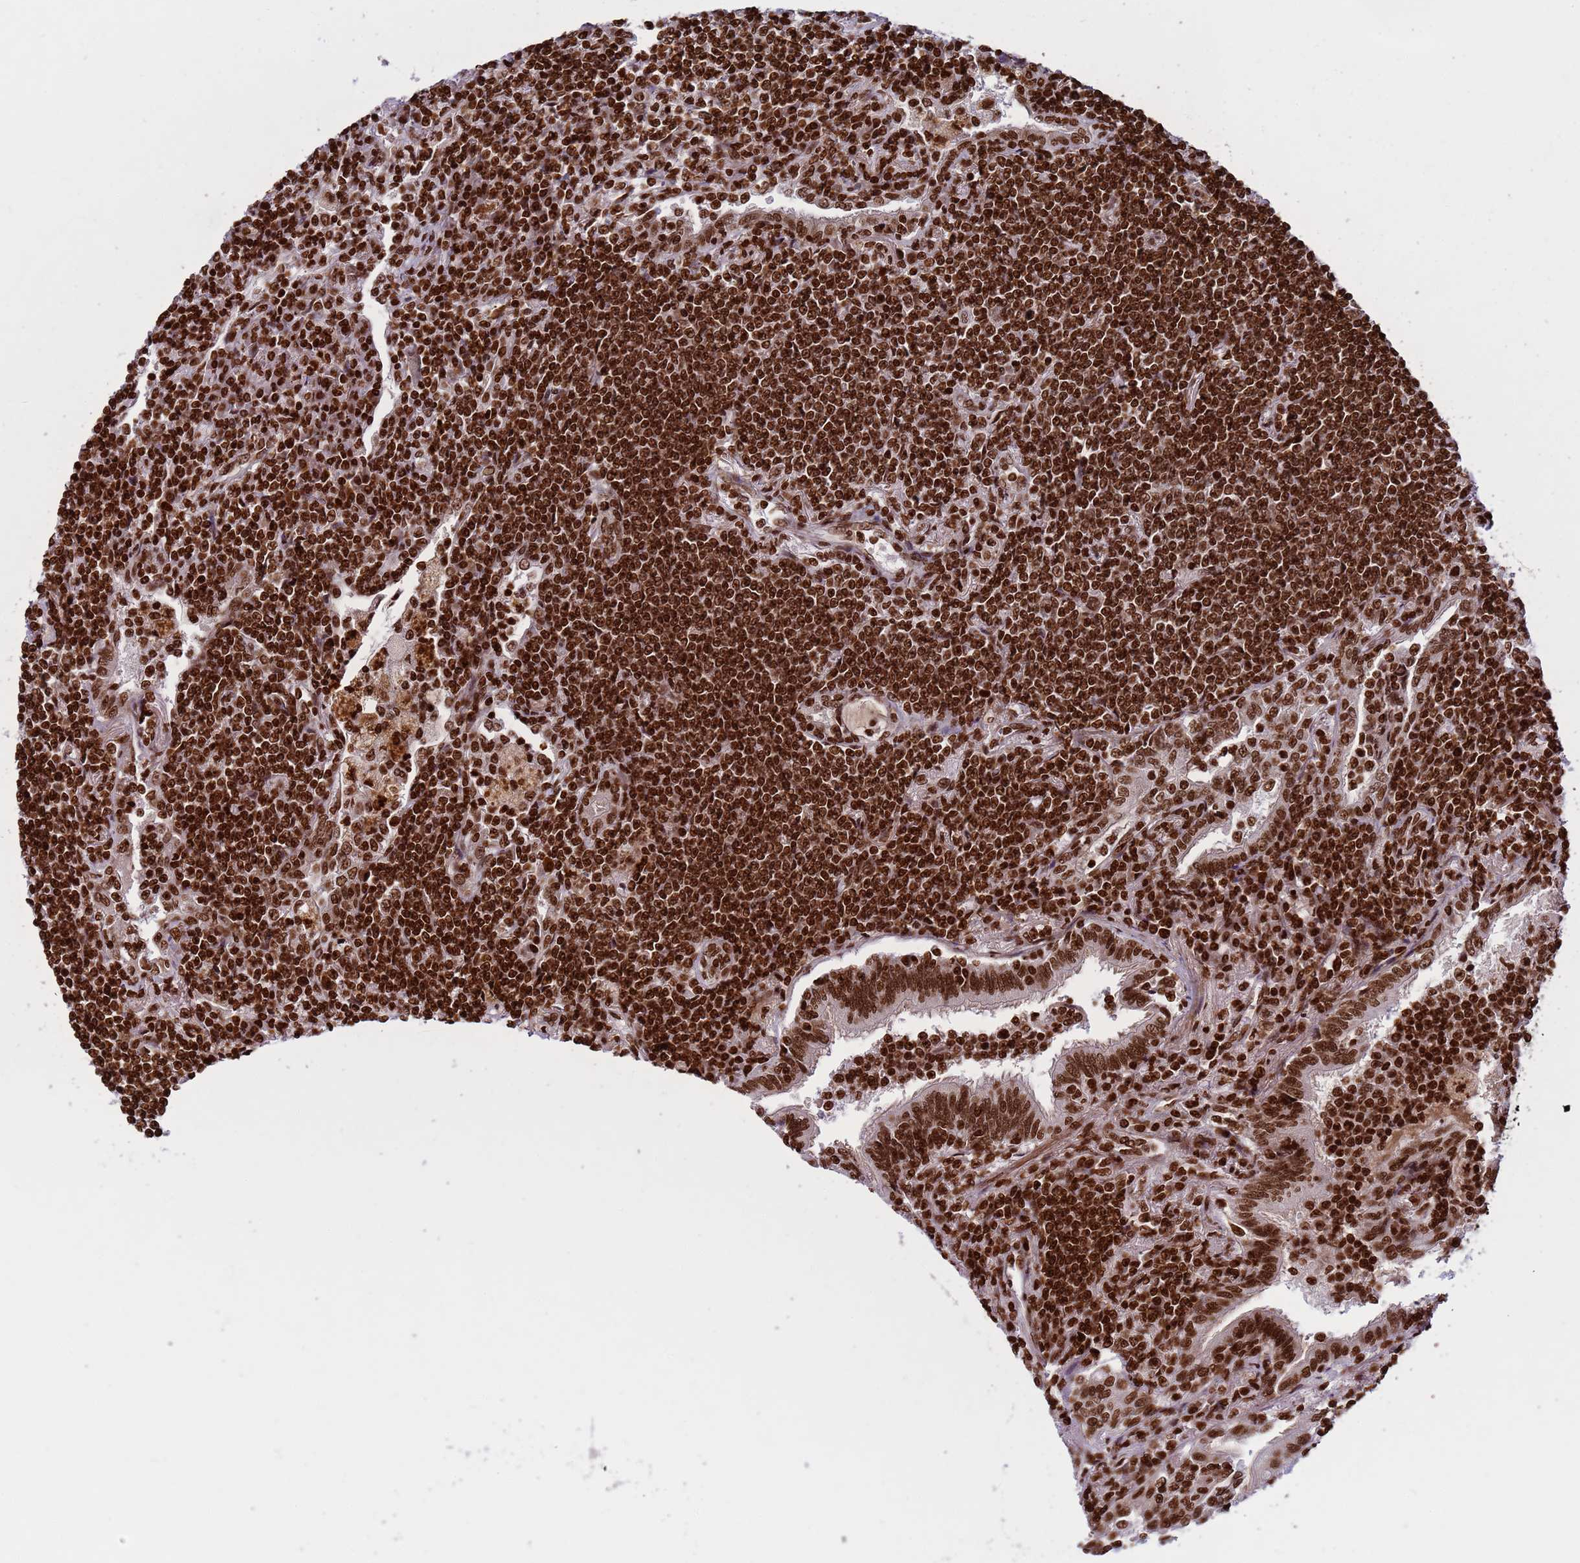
{"staining": {"intensity": "strong", "quantity": ">75%", "location": "nuclear"}, "tissue": "lymphoma", "cell_type": "Tumor cells", "image_type": "cancer", "snomed": [{"axis": "morphology", "description": "Malignant lymphoma, non-Hodgkin's type, Low grade"}, {"axis": "topography", "description": "Lung"}], "caption": "Immunohistochemical staining of lymphoma shows high levels of strong nuclear protein expression in approximately >75% of tumor cells.", "gene": "H3-3B", "patient": {"sex": "female", "age": 71}}